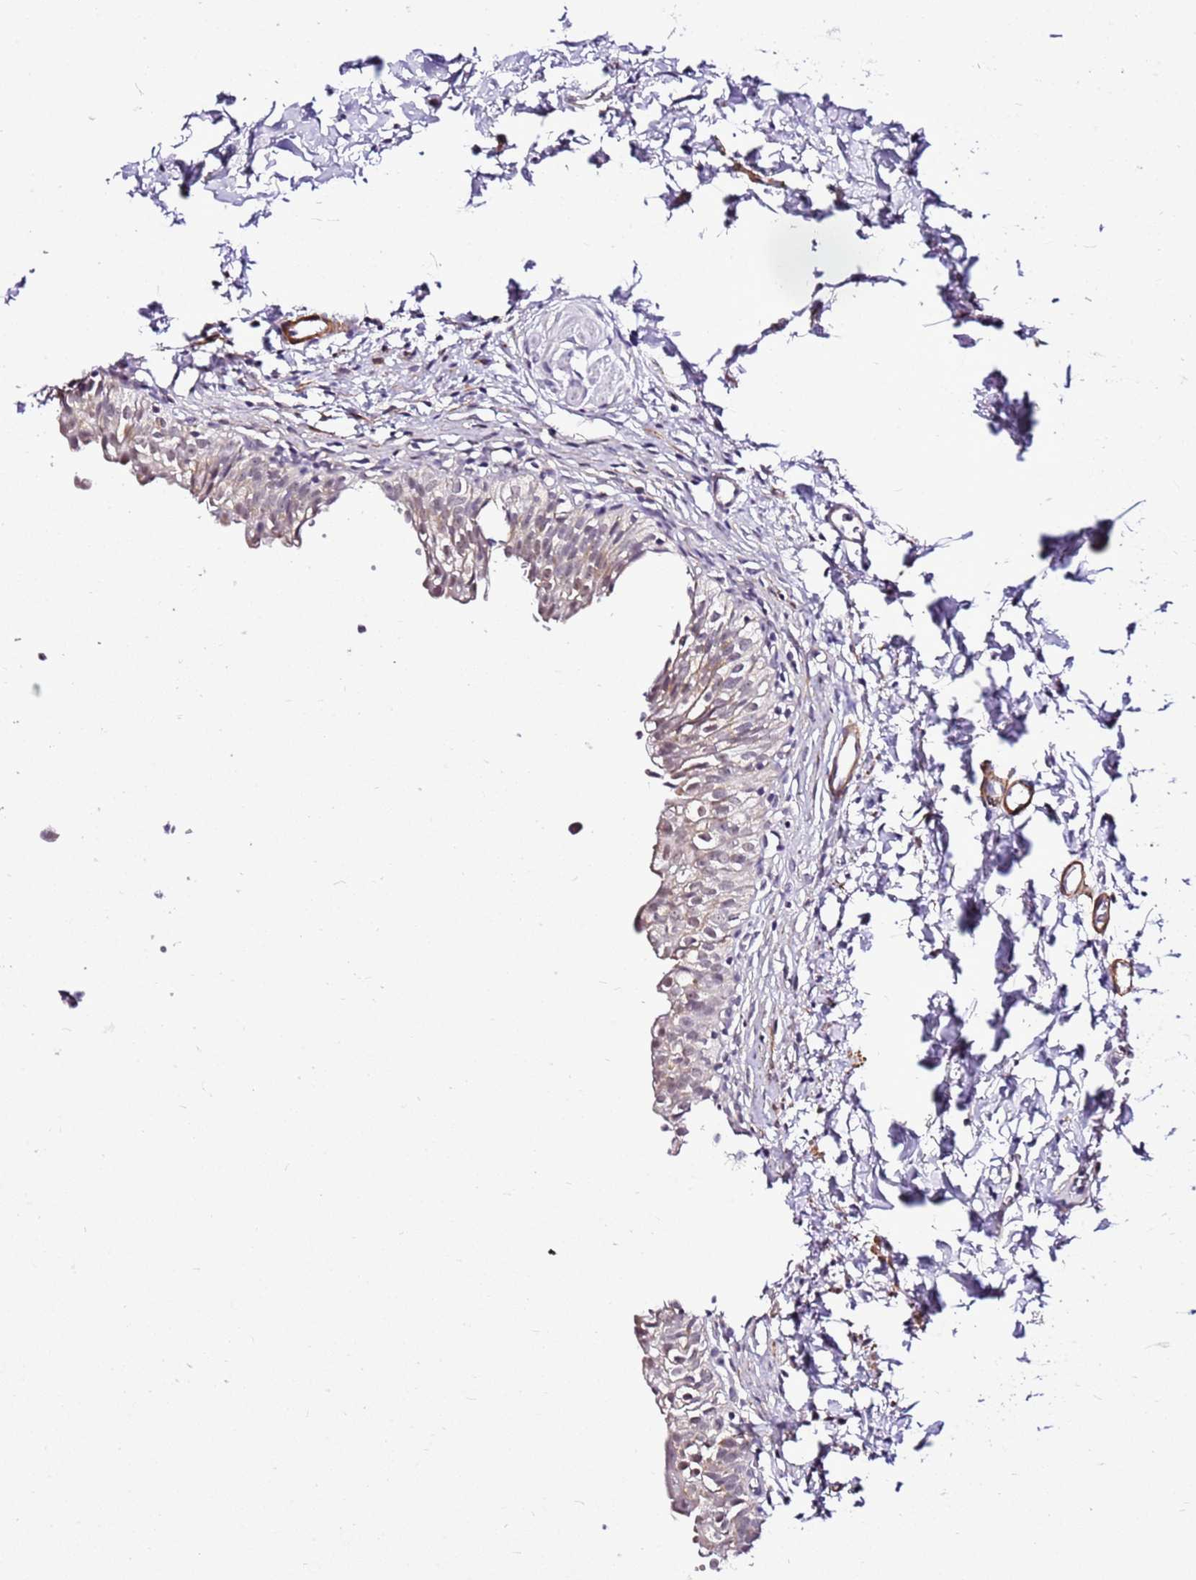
{"staining": {"intensity": "weak", "quantity": "25%-75%", "location": "nuclear"}, "tissue": "urinary bladder", "cell_type": "Urothelial cells", "image_type": "normal", "snomed": [{"axis": "morphology", "description": "Normal tissue, NOS"}, {"axis": "topography", "description": "Urinary bladder"}], "caption": "IHC of normal urinary bladder demonstrates low levels of weak nuclear staining in about 25%-75% of urothelial cells. (brown staining indicates protein expression, while blue staining denotes nuclei).", "gene": "SMIM4", "patient": {"sex": "male", "age": 55}}